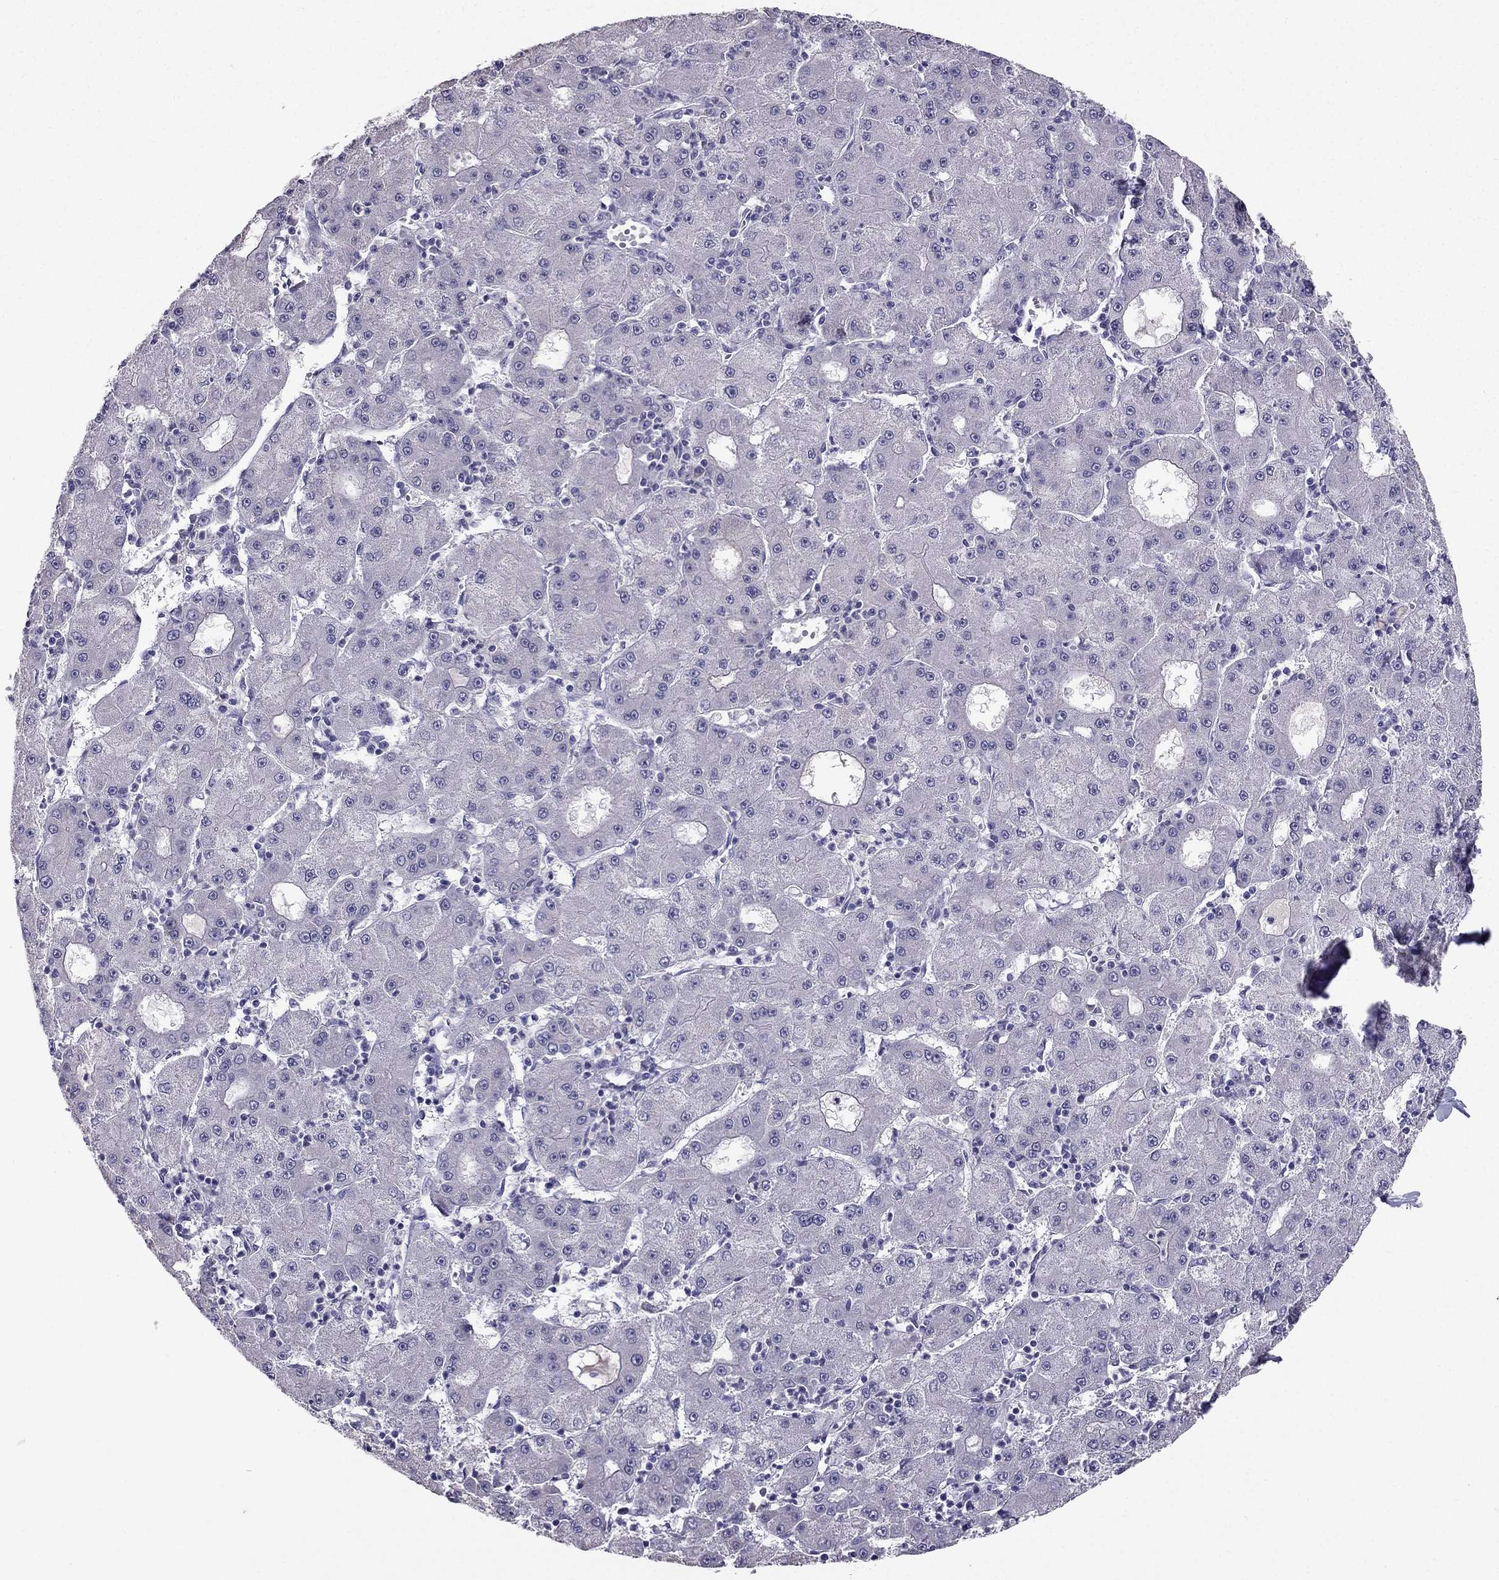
{"staining": {"intensity": "negative", "quantity": "none", "location": "none"}, "tissue": "liver cancer", "cell_type": "Tumor cells", "image_type": "cancer", "snomed": [{"axis": "morphology", "description": "Carcinoma, Hepatocellular, NOS"}, {"axis": "topography", "description": "Liver"}], "caption": "This is a photomicrograph of immunohistochemistry staining of hepatocellular carcinoma (liver), which shows no staining in tumor cells.", "gene": "SCG5", "patient": {"sex": "male", "age": 73}}